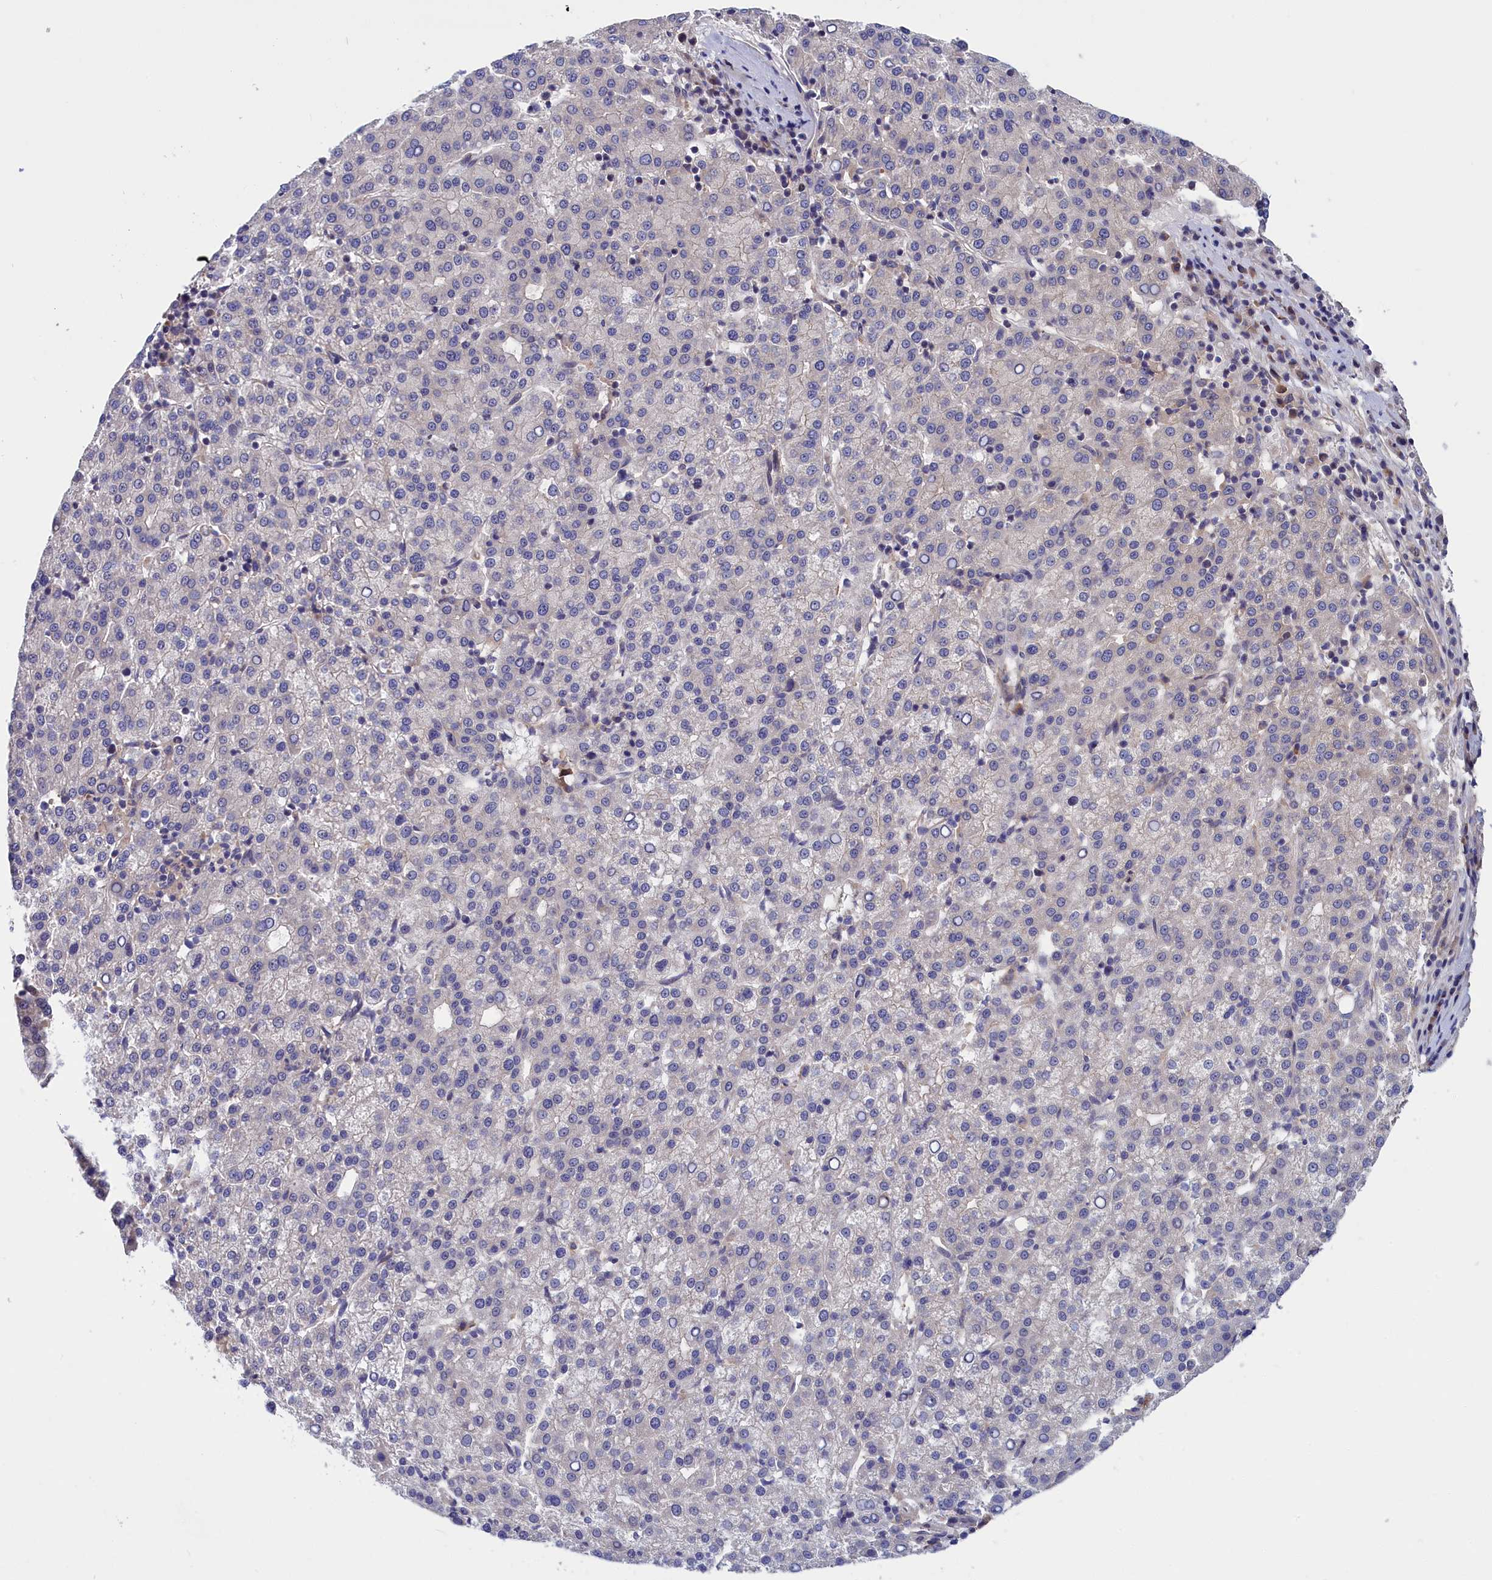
{"staining": {"intensity": "negative", "quantity": "none", "location": "none"}, "tissue": "liver cancer", "cell_type": "Tumor cells", "image_type": "cancer", "snomed": [{"axis": "morphology", "description": "Carcinoma, Hepatocellular, NOS"}, {"axis": "topography", "description": "Liver"}], "caption": "Photomicrograph shows no protein positivity in tumor cells of liver cancer (hepatocellular carcinoma) tissue.", "gene": "CRACD", "patient": {"sex": "female", "age": 58}}